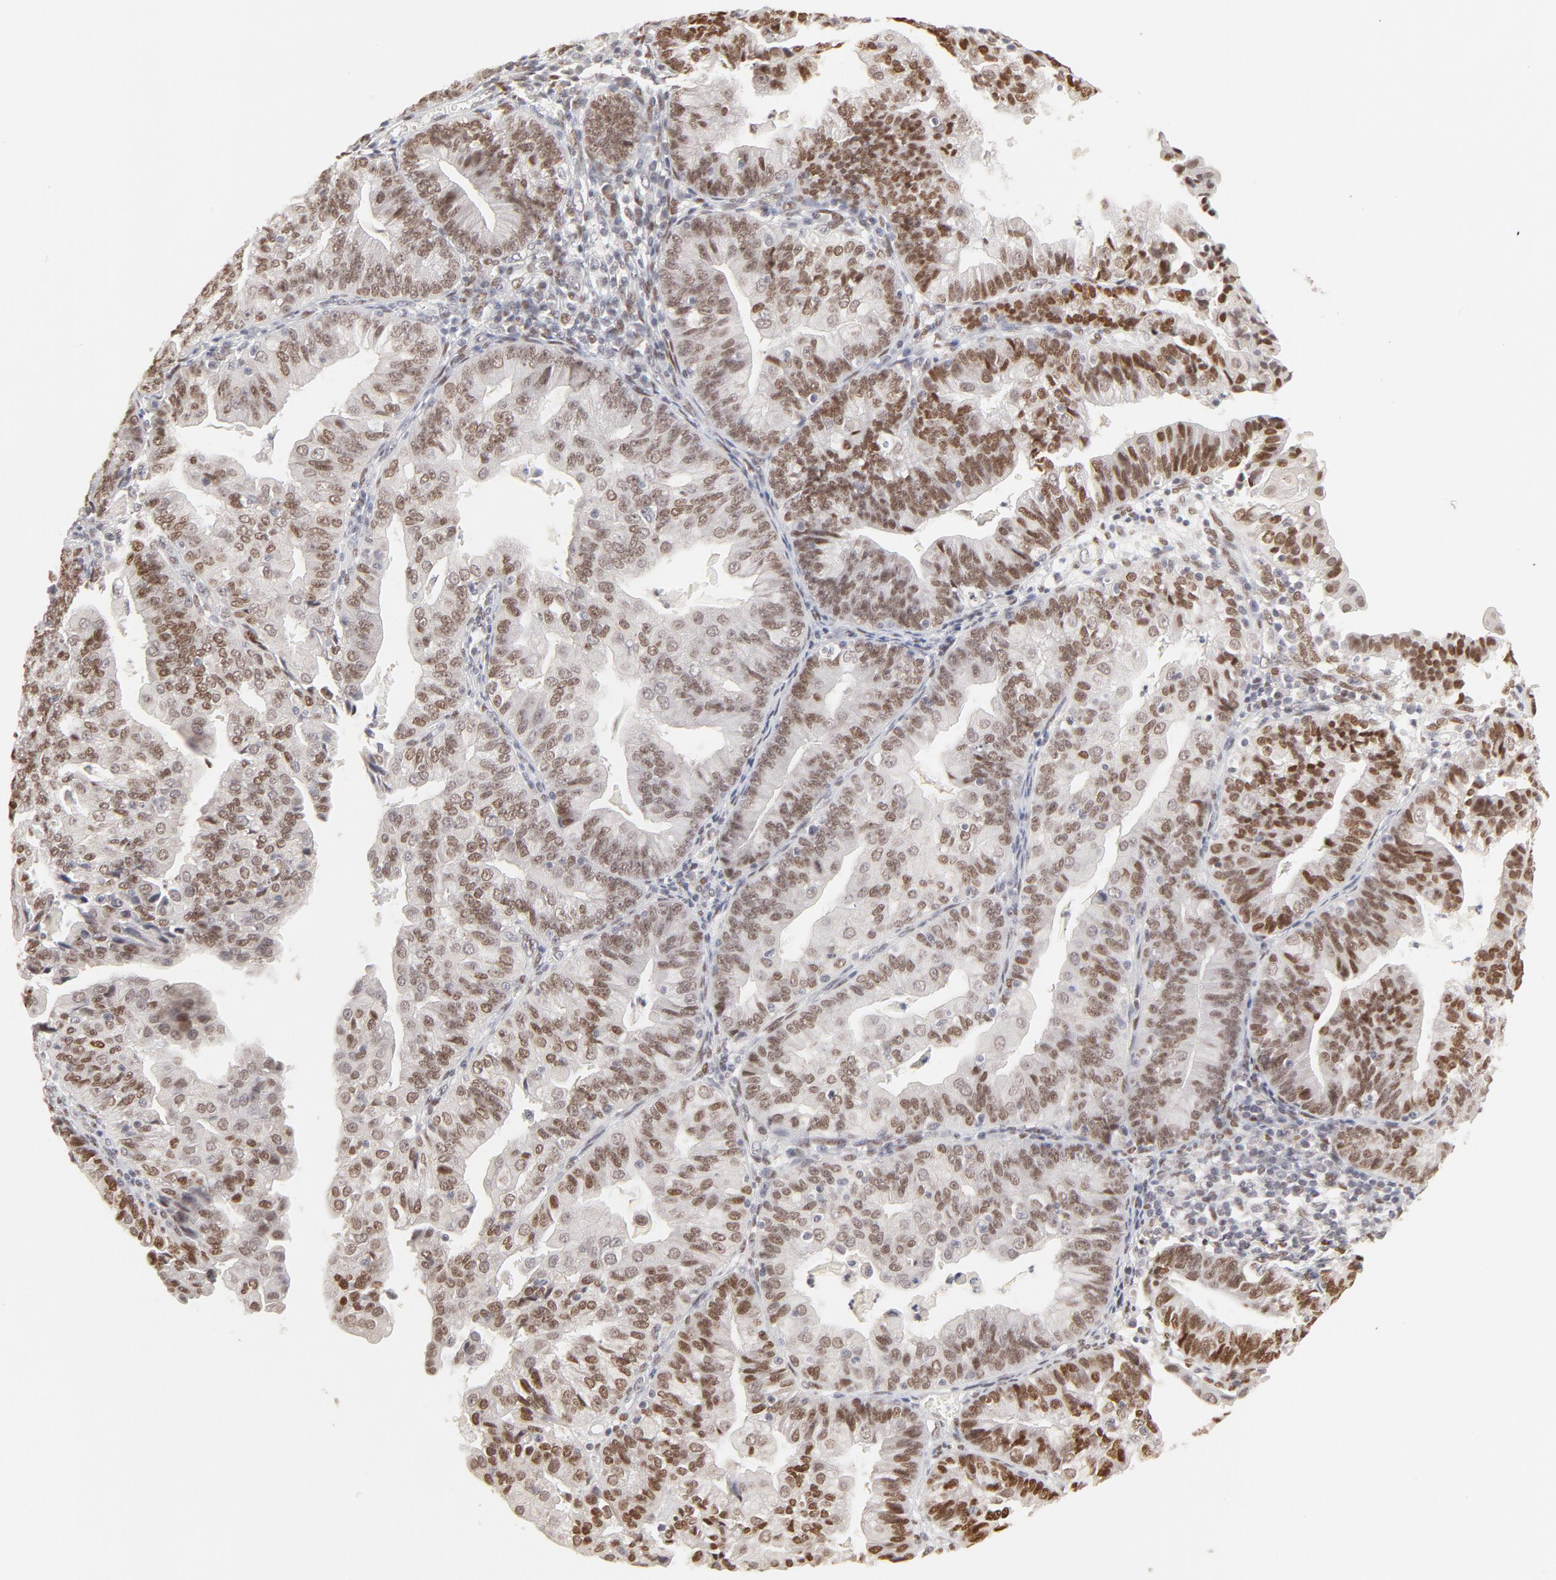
{"staining": {"intensity": "moderate", "quantity": ">75%", "location": "nuclear"}, "tissue": "endometrial cancer", "cell_type": "Tumor cells", "image_type": "cancer", "snomed": [{"axis": "morphology", "description": "Adenocarcinoma, NOS"}, {"axis": "topography", "description": "Endometrium"}], "caption": "Endometrial cancer (adenocarcinoma) stained with a protein marker shows moderate staining in tumor cells.", "gene": "PBX3", "patient": {"sex": "female", "age": 56}}